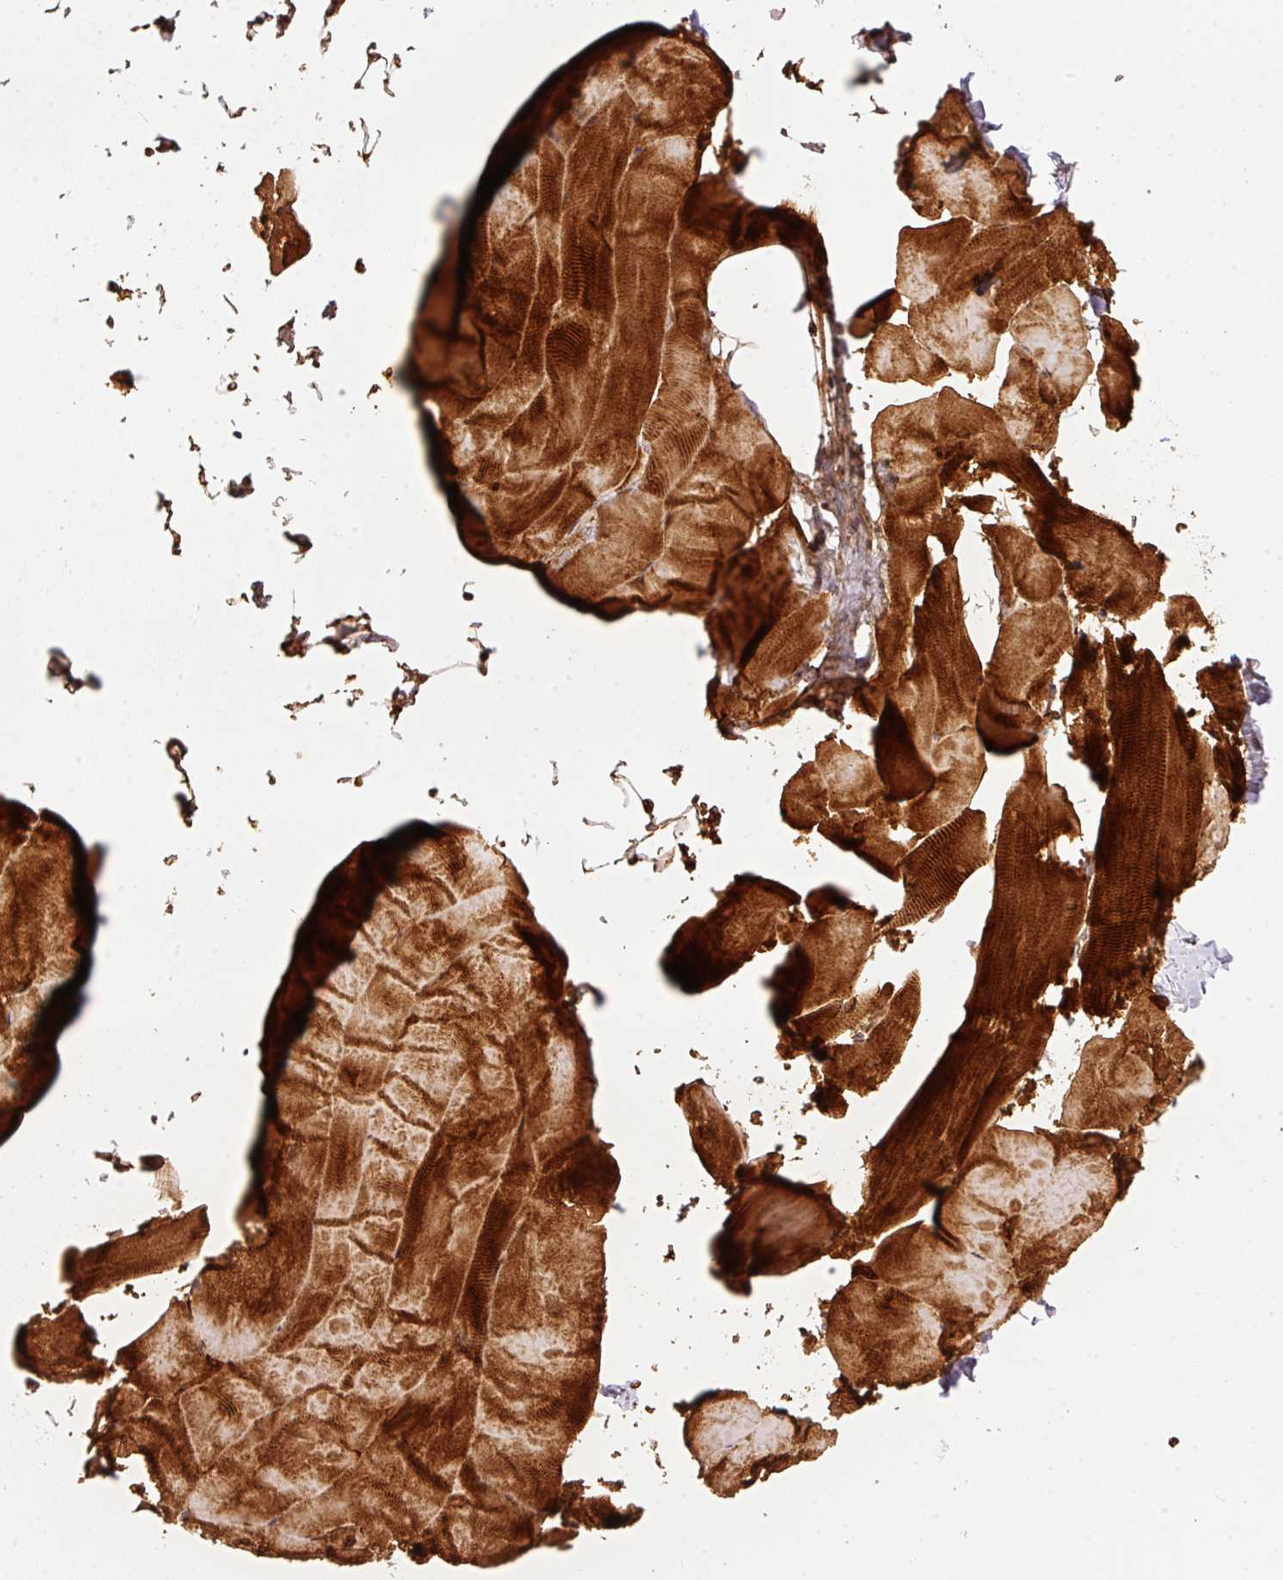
{"staining": {"intensity": "strong", "quantity": "25%-75%", "location": "cytoplasmic/membranous"}, "tissue": "skeletal muscle", "cell_type": "Myocytes", "image_type": "normal", "snomed": [{"axis": "morphology", "description": "Normal tissue, NOS"}, {"axis": "topography", "description": "Skeletal muscle"}], "caption": "Immunohistochemistry micrograph of unremarkable skeletal muscle: skeletal muscle stained using IHC displays high levels of strong protein expression localized specifically in the cytoplasmic/membranous of myocytes, appearing as a cytoplasmic/membranous brown color.", "gene": "PCDHB1", "patient": {"sex": "female", "age": 64}}